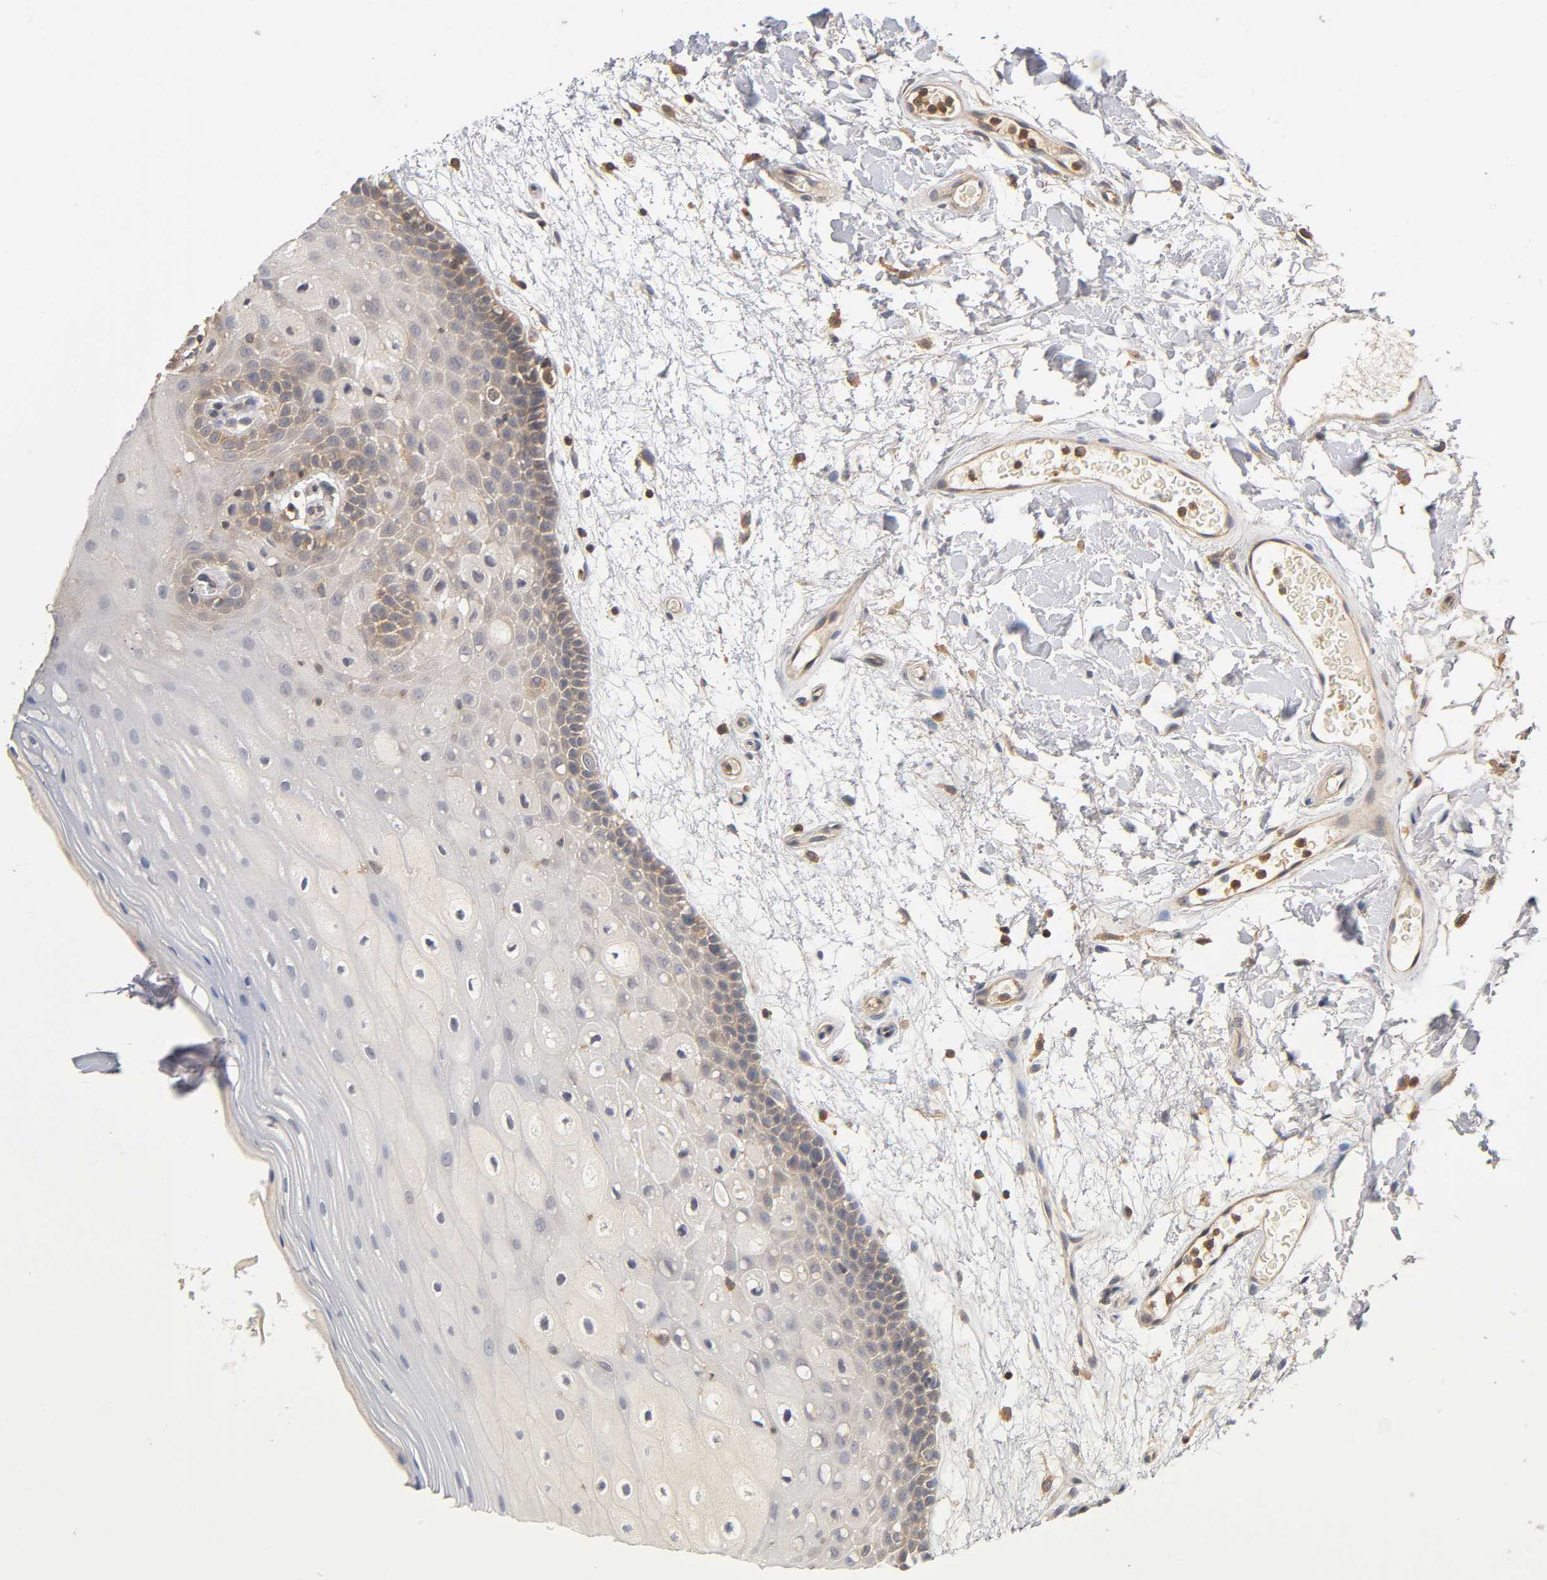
{"staining": {"intensity": "moderate", "quantity": "<25%", "location": "cytoplasmic/membranous"}, "tissue": "oral mucosa", "cell_type": "Squamous epithelial cells", "image_type": "normal", "snomed": [{"axis": "morphology", "description": "Normal tissue, NOS"}, {"axis": "morphology", "description": "Squamous cell carcinoma, NOS"}, {"axis": "topography", "description": "Skeletal muscle"}, {"axis": "topography", "description": "Oral tissue"}, {"axis": "topography", "description": "Head-Neck"}], "caption": "This image shows immunohistochemistry staining of unremarkable oral mucosa, with low moderate cytoplasmic/membranous staining in approximately <25% of squamous epithelial cells.", "gene": "ACTR2", "patient": {"sex": "male", "age": 71}}